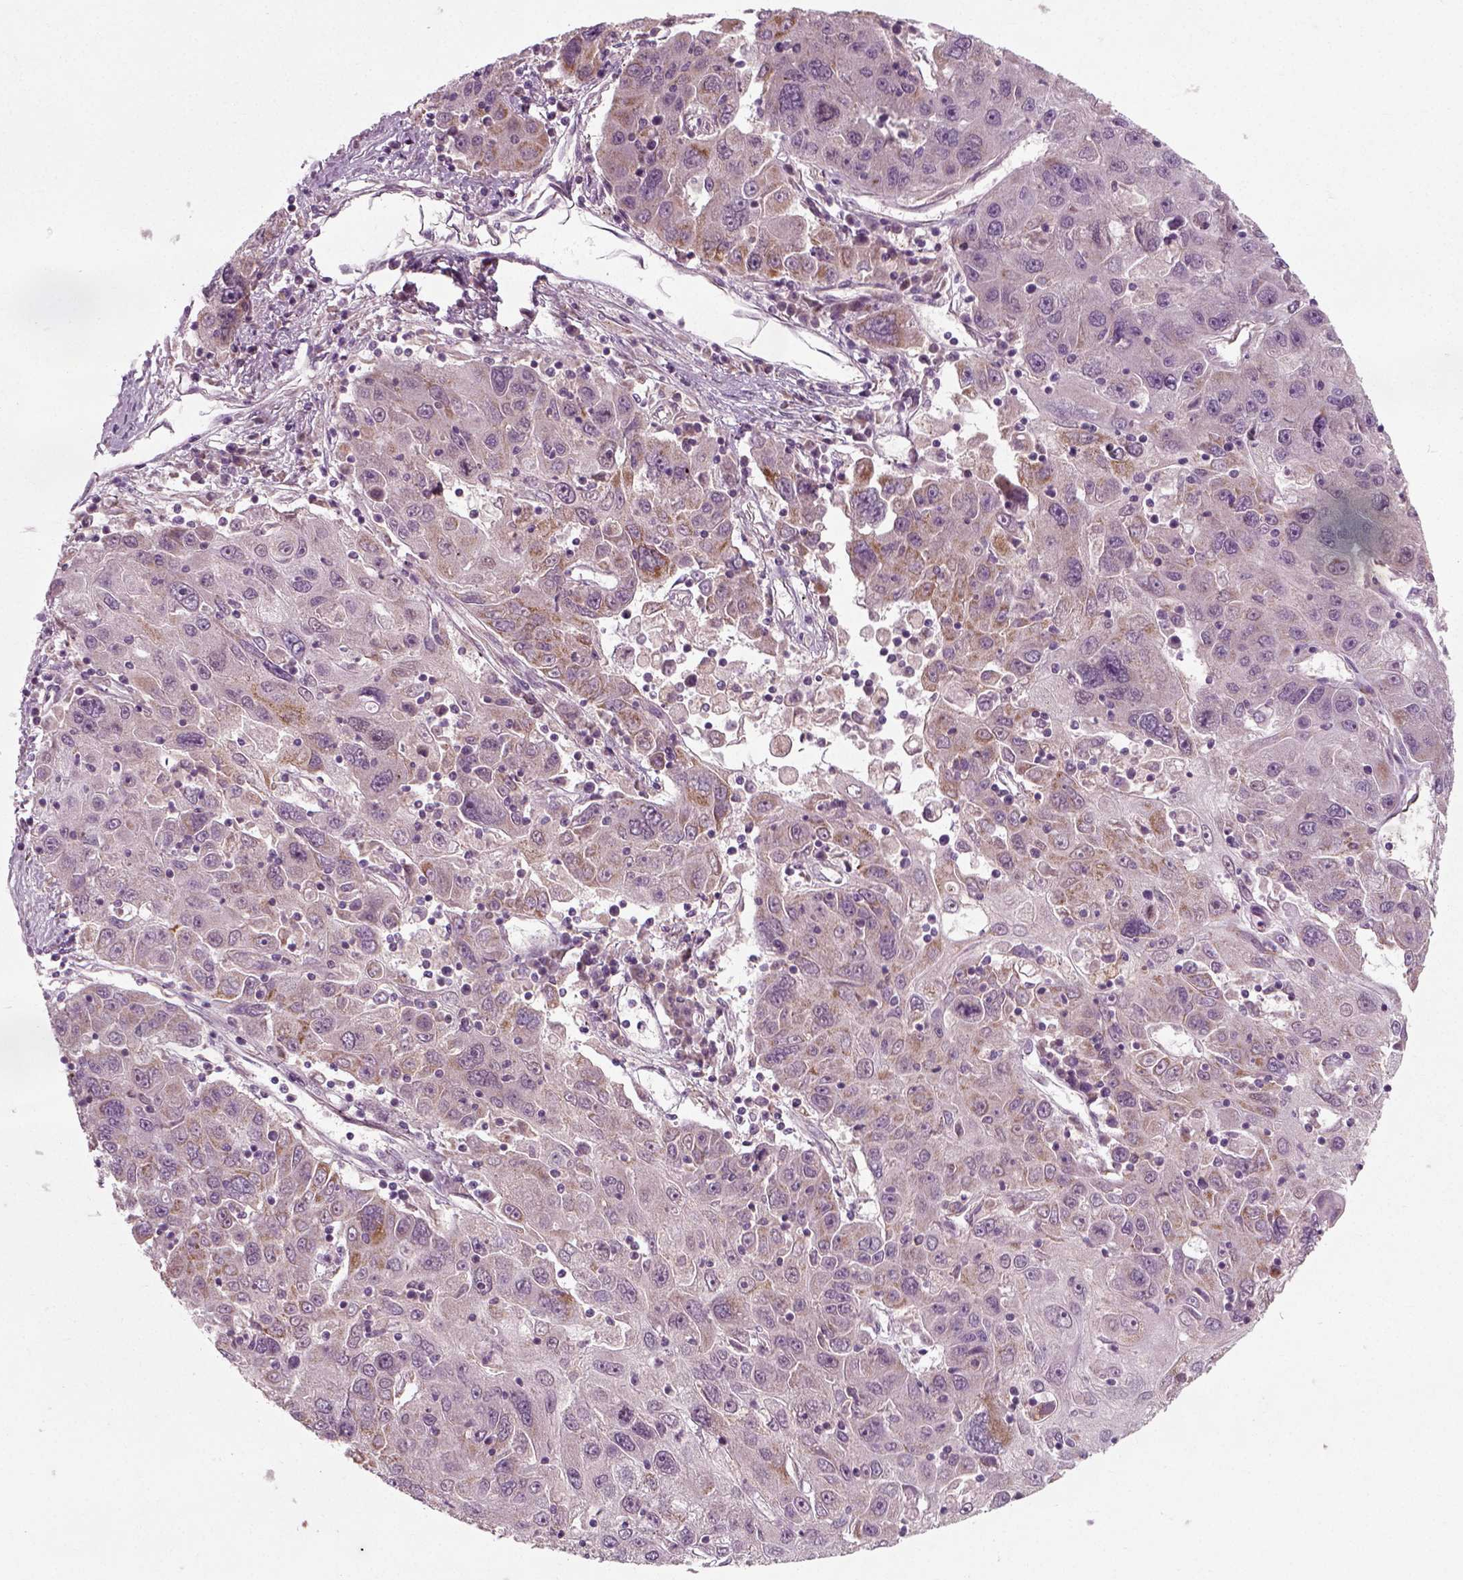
{"staining": {"intensity": "moderate", "quantity": "<25%", "location": "cytoplasmic/membranous"}, "tissue": "stomach cancer", "cell_type": "Tumor cells", "image_type": "cancer", "snomed": [{"axis": "morphology", "description": "Adenocarcinoma, NOS"}, {"axis": "topography", "description": "Stomach"}], "caption": "Immunohistochemistry (IHC) of adenocarcinoma (stomach) exhibits low levels of moderate cytoplasmic/membranous positivity in about <25% of tumor cells.", "gene": "RND2", "patient": {"sex": "male", "age": 56}}